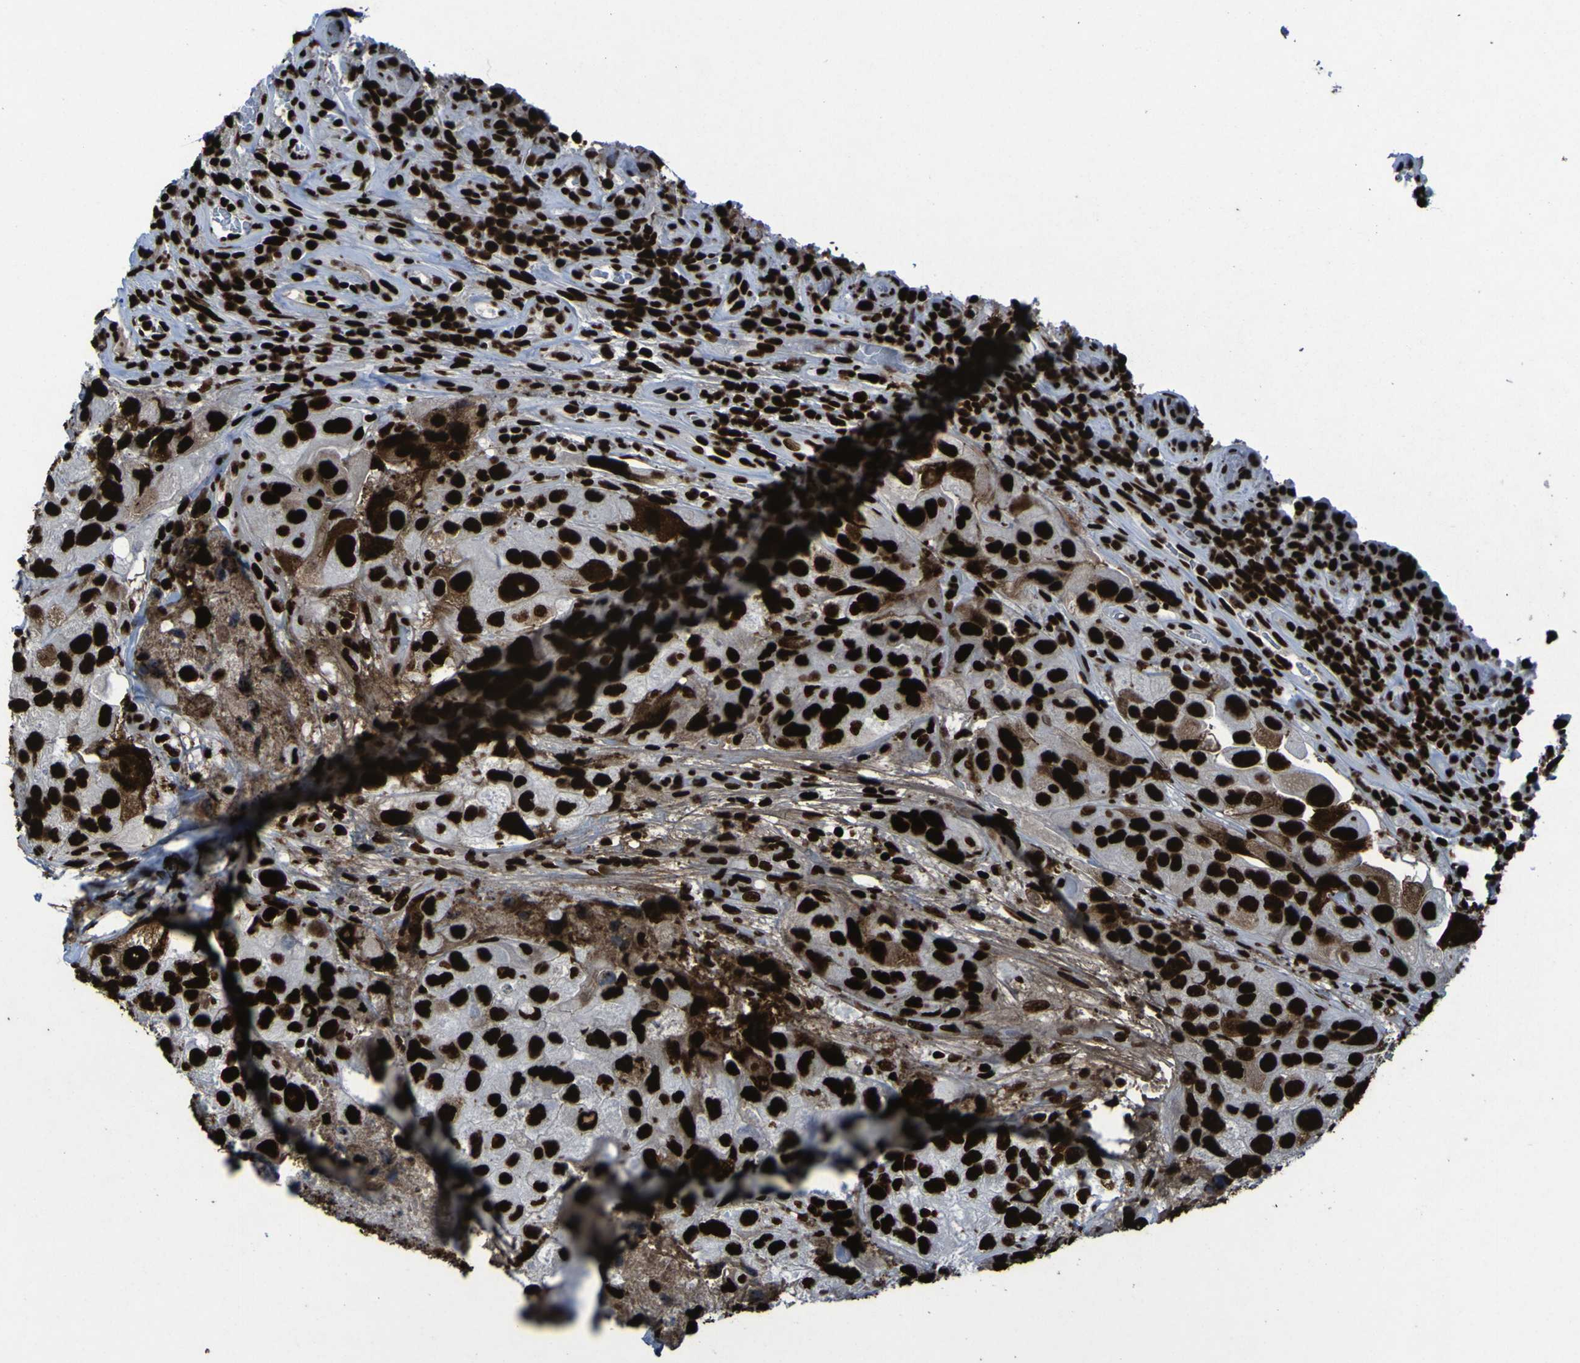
{"staining": {"intensity": "strong", "quantity": ">75%", "location": "cytoplasmic/membranous,nuclear"}, "tissue": "urothelial cancer", "cell_type": "Tumor cells", "image_type": "cancer", "snomed": [{"axis": "morphology", "description": "Urothelial carcinoma, High grade"}, {"axis": "topography", "description": "Urinary bladder"}], "caption": "A high amount of strong cytoplasmic/membranous and nuclear positivity is present in approximately >75% of tumor cells in high-grade urothelial carcinoma tissue.", "gene": "NPM1", "patient": {"sex": "female", "age": 64}}